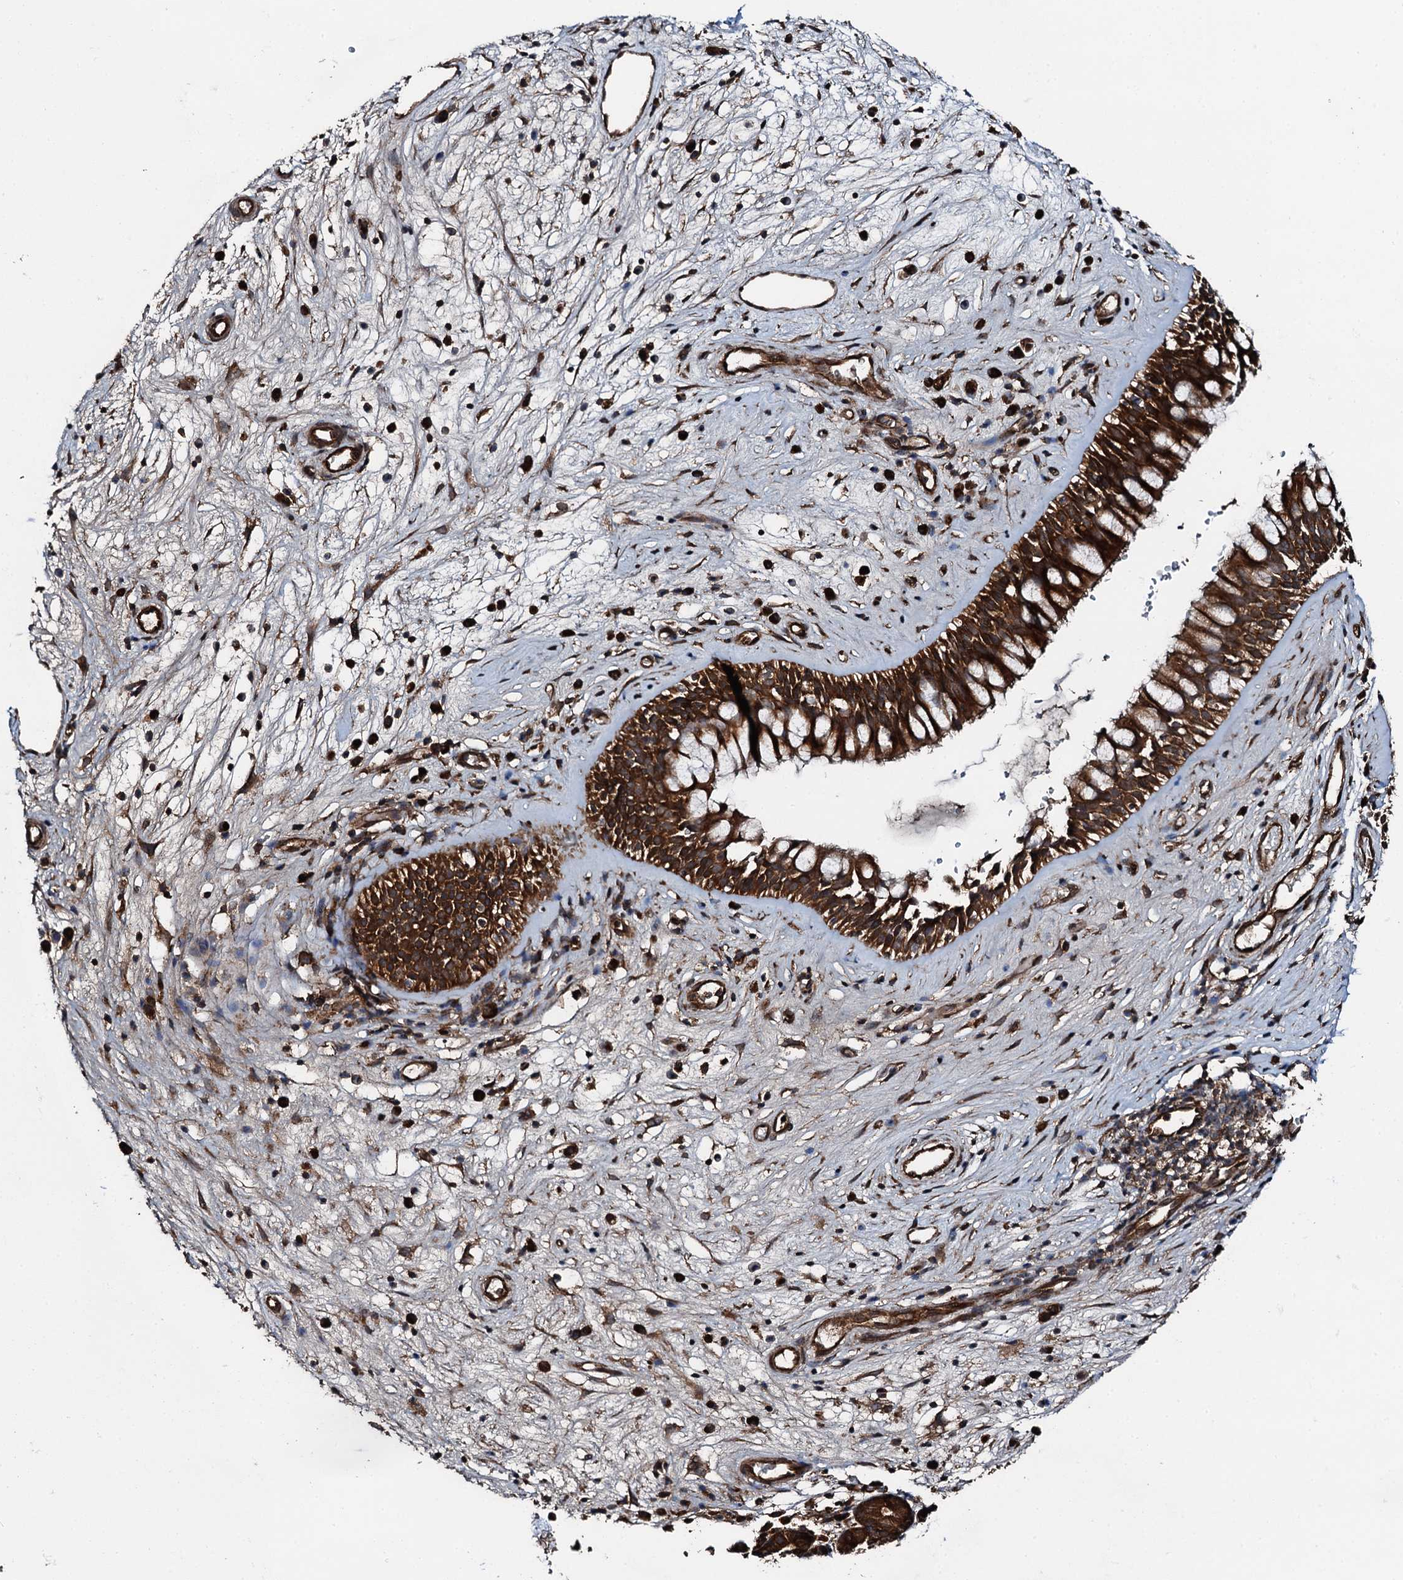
{"staining": {"intensity": "strong", "quantity": ">75%", "location": "cytoplasmic/membranous"}, "tissue": "nasopharynx", "cell_type": "Respiratory epithelial cells", "image_type": "normal", "snomed": [{"axis": "morphology", "description": "Normal tissue, NOS"}, {"axis": "topography", "description": "Nasopharynx"}], "caption": "Unremarkable nasopharynx was stained to show a protein in brown. There is high levels of strong cytoplasmic/membranous expression in about >75% of respiratory epithelial cells. The protein of interest is shown in brown color, while the nuclei are stained blue.", "gene": "FLYWCH1", "patient": {"sex": "male", "age": 32}}